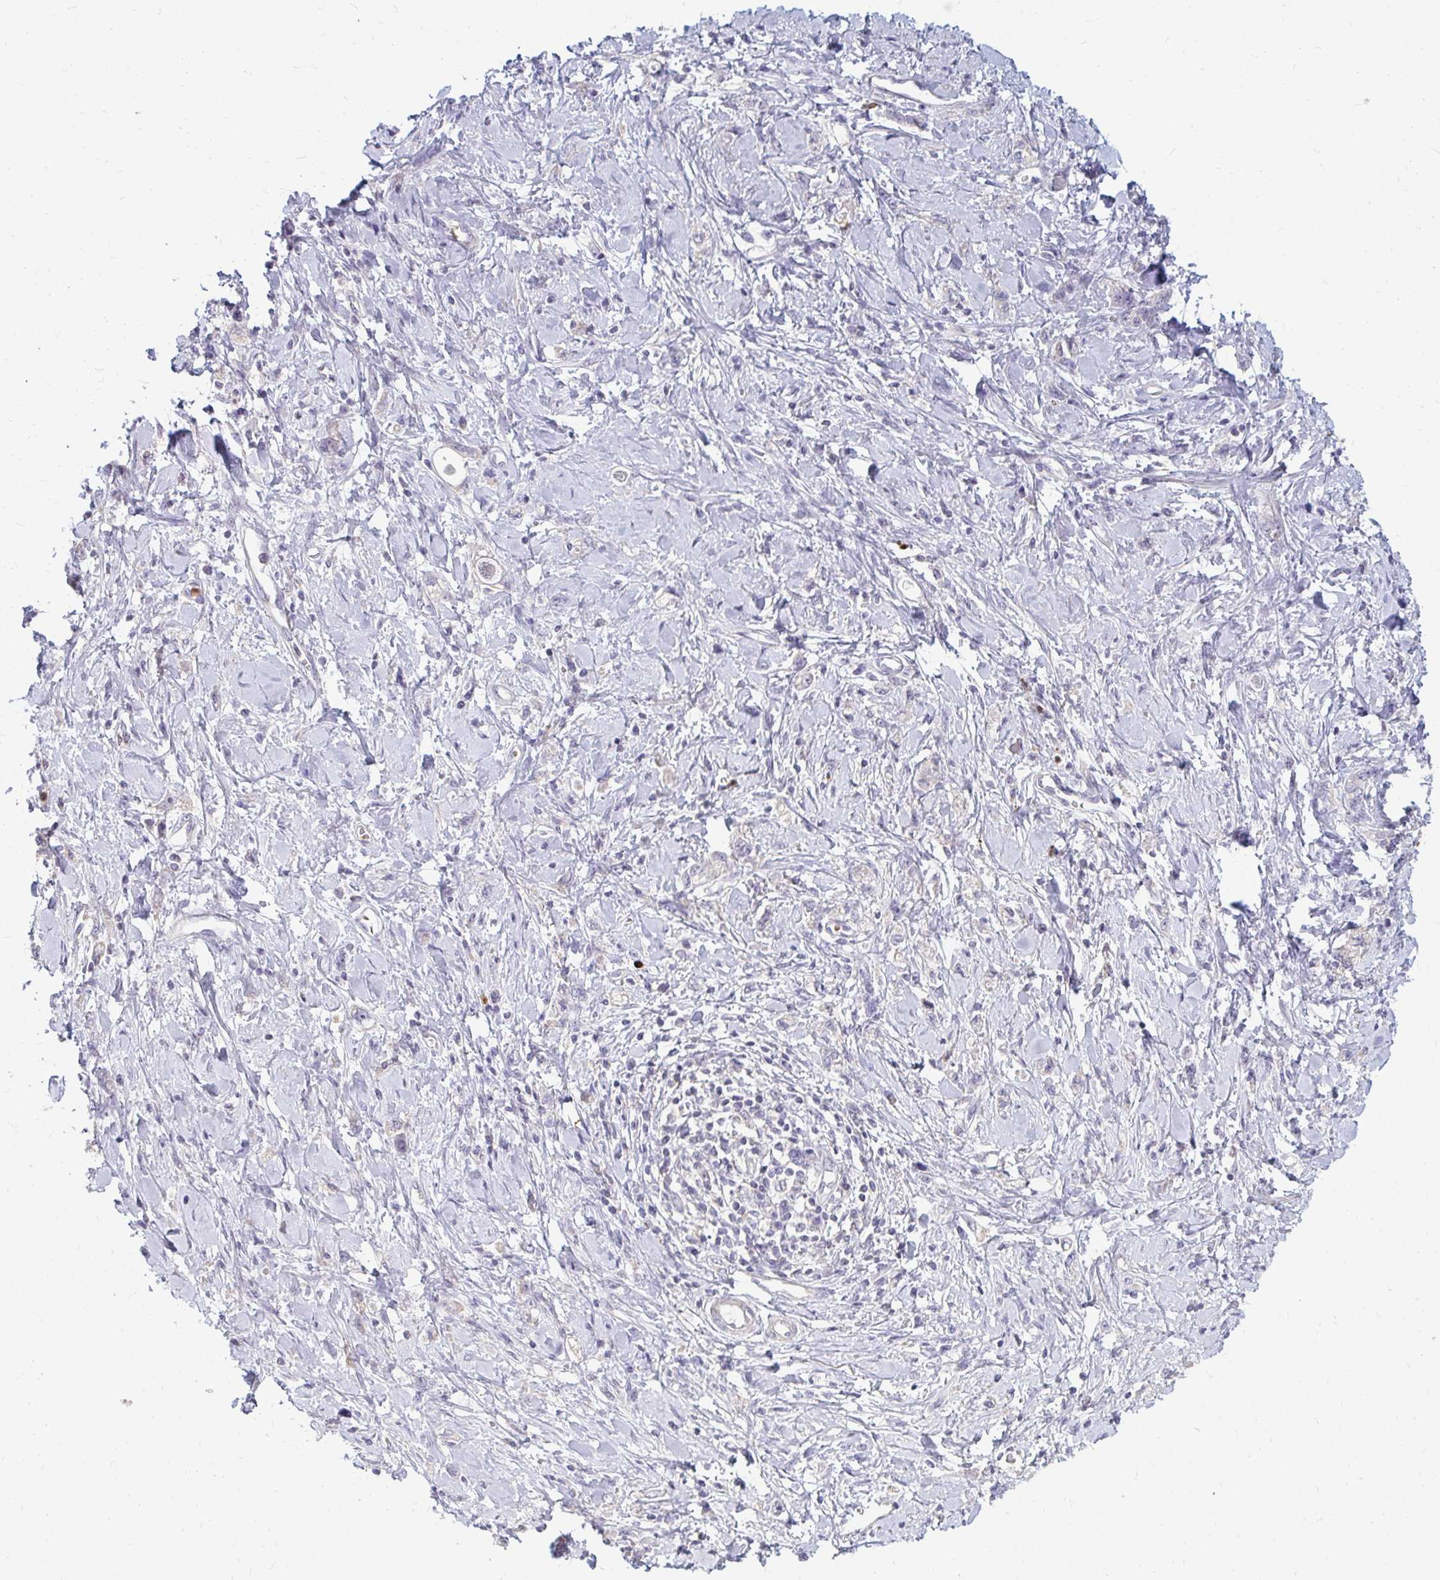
{"staining": {"intensity": "negative", "quantity": "none", "location": "none"}, "tissue": "stomach cancer", "cell_type": "Tumor cells", "image_type": "cancer", "snomed": [{"axis": "morphology", "description": "Adenocarcinoma, NOS"}, {"axis": "topography", "description": "Stomach"}], "caption": "Human adenocarcinoma (stomach) stained for a protein using IHC displays no staining in tumor cells.", "gene": "RAB33A", "patient": {"sex": "female", "age": 76}}